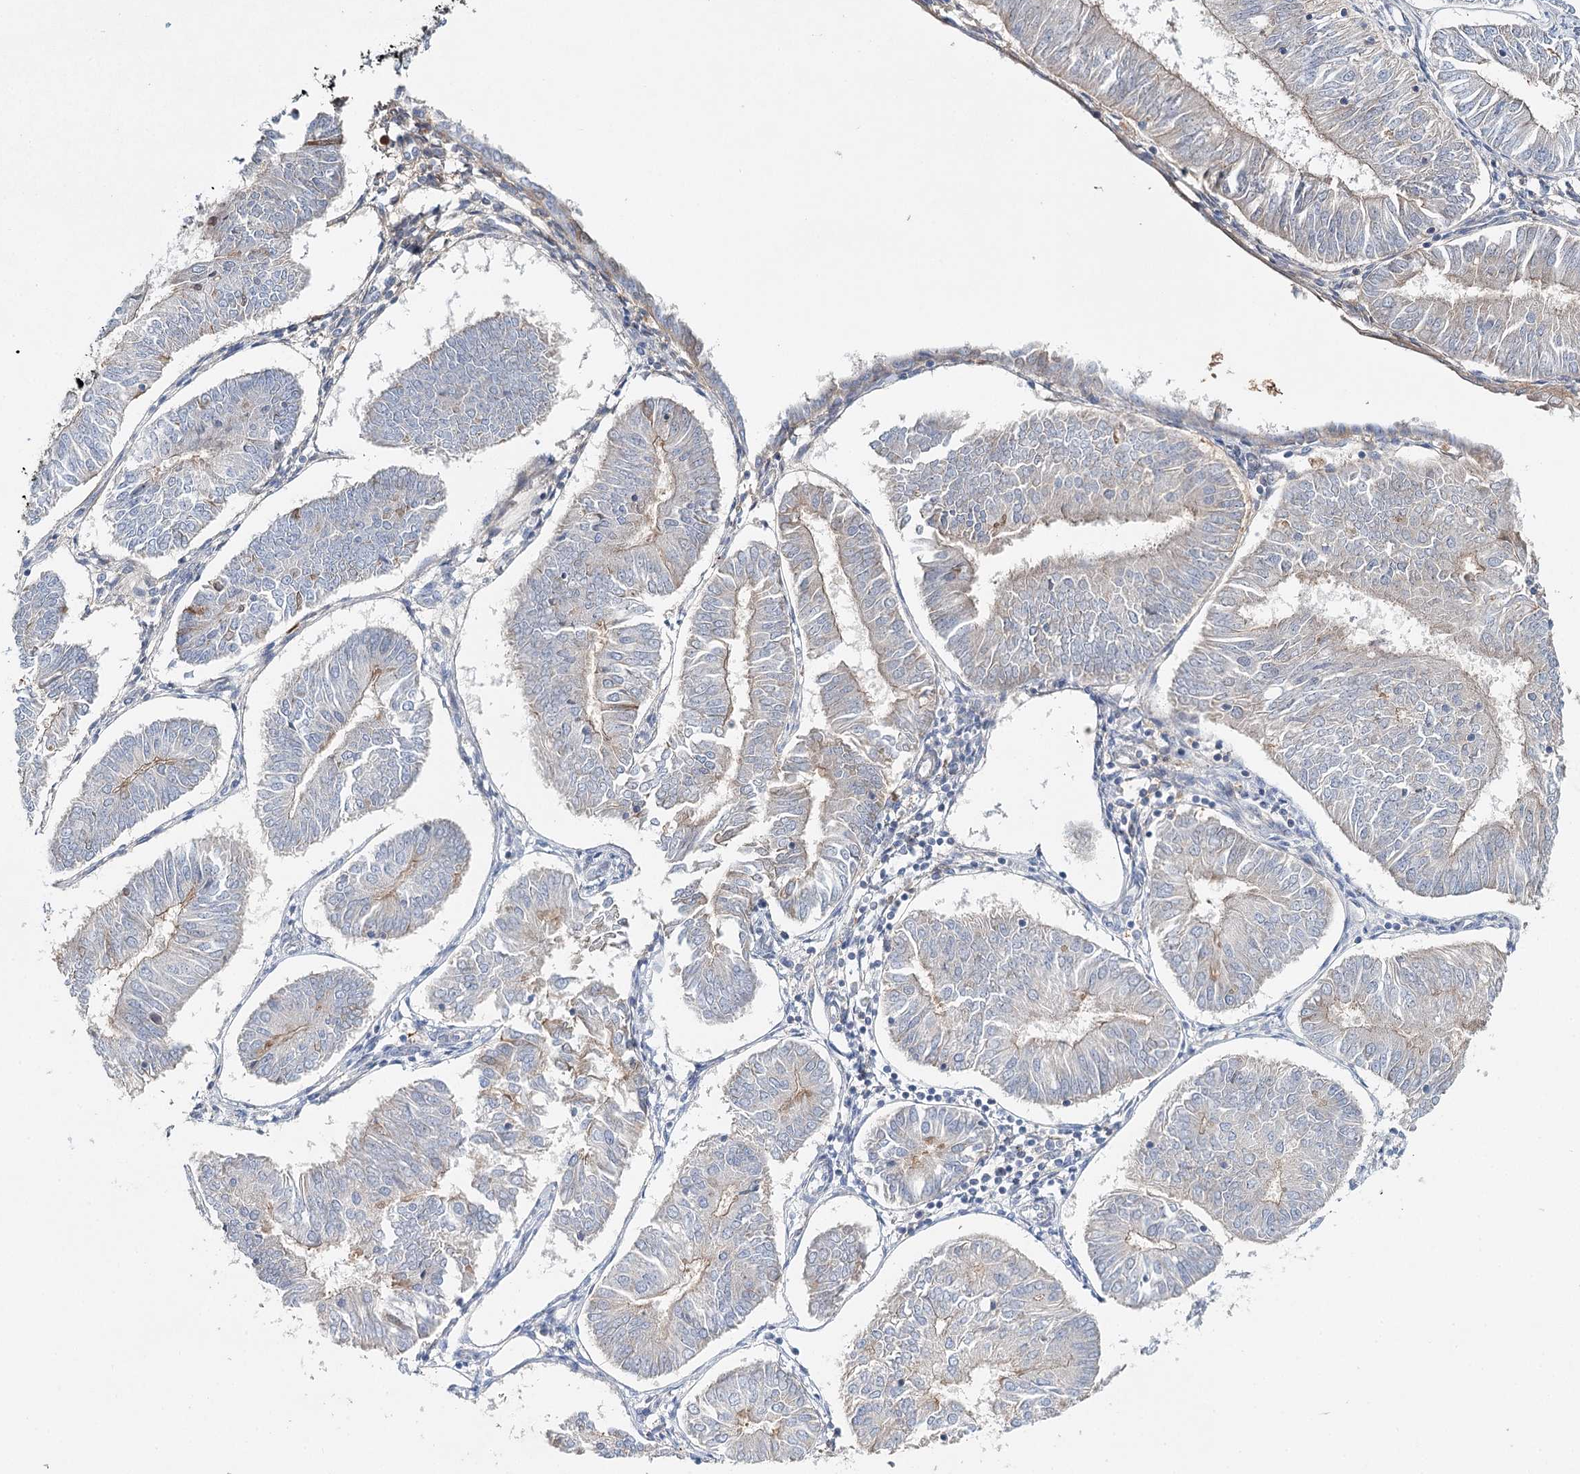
{"staining": {"intensity": "weak", "quantity": "<25%", "location": "cytoplasmic/membranous"}, "tissue": "endometrial cancer", "cell_type": "Tumor cells", "image_type": "cancer", "snomed": [{"axis": "morphology", "description": "Adenocarcinoma, NOS"}, {"axis": "topography", "description": "Endometrium"}], "caption": "DAB (3,3'-diaminobenzidine) immunohistochemical staining of endometrial adenocarcinoma reveals no significant positivity in tumor cells.", "gene": "ALKBH8", "patient": {"sex": "female", "age": 58}}